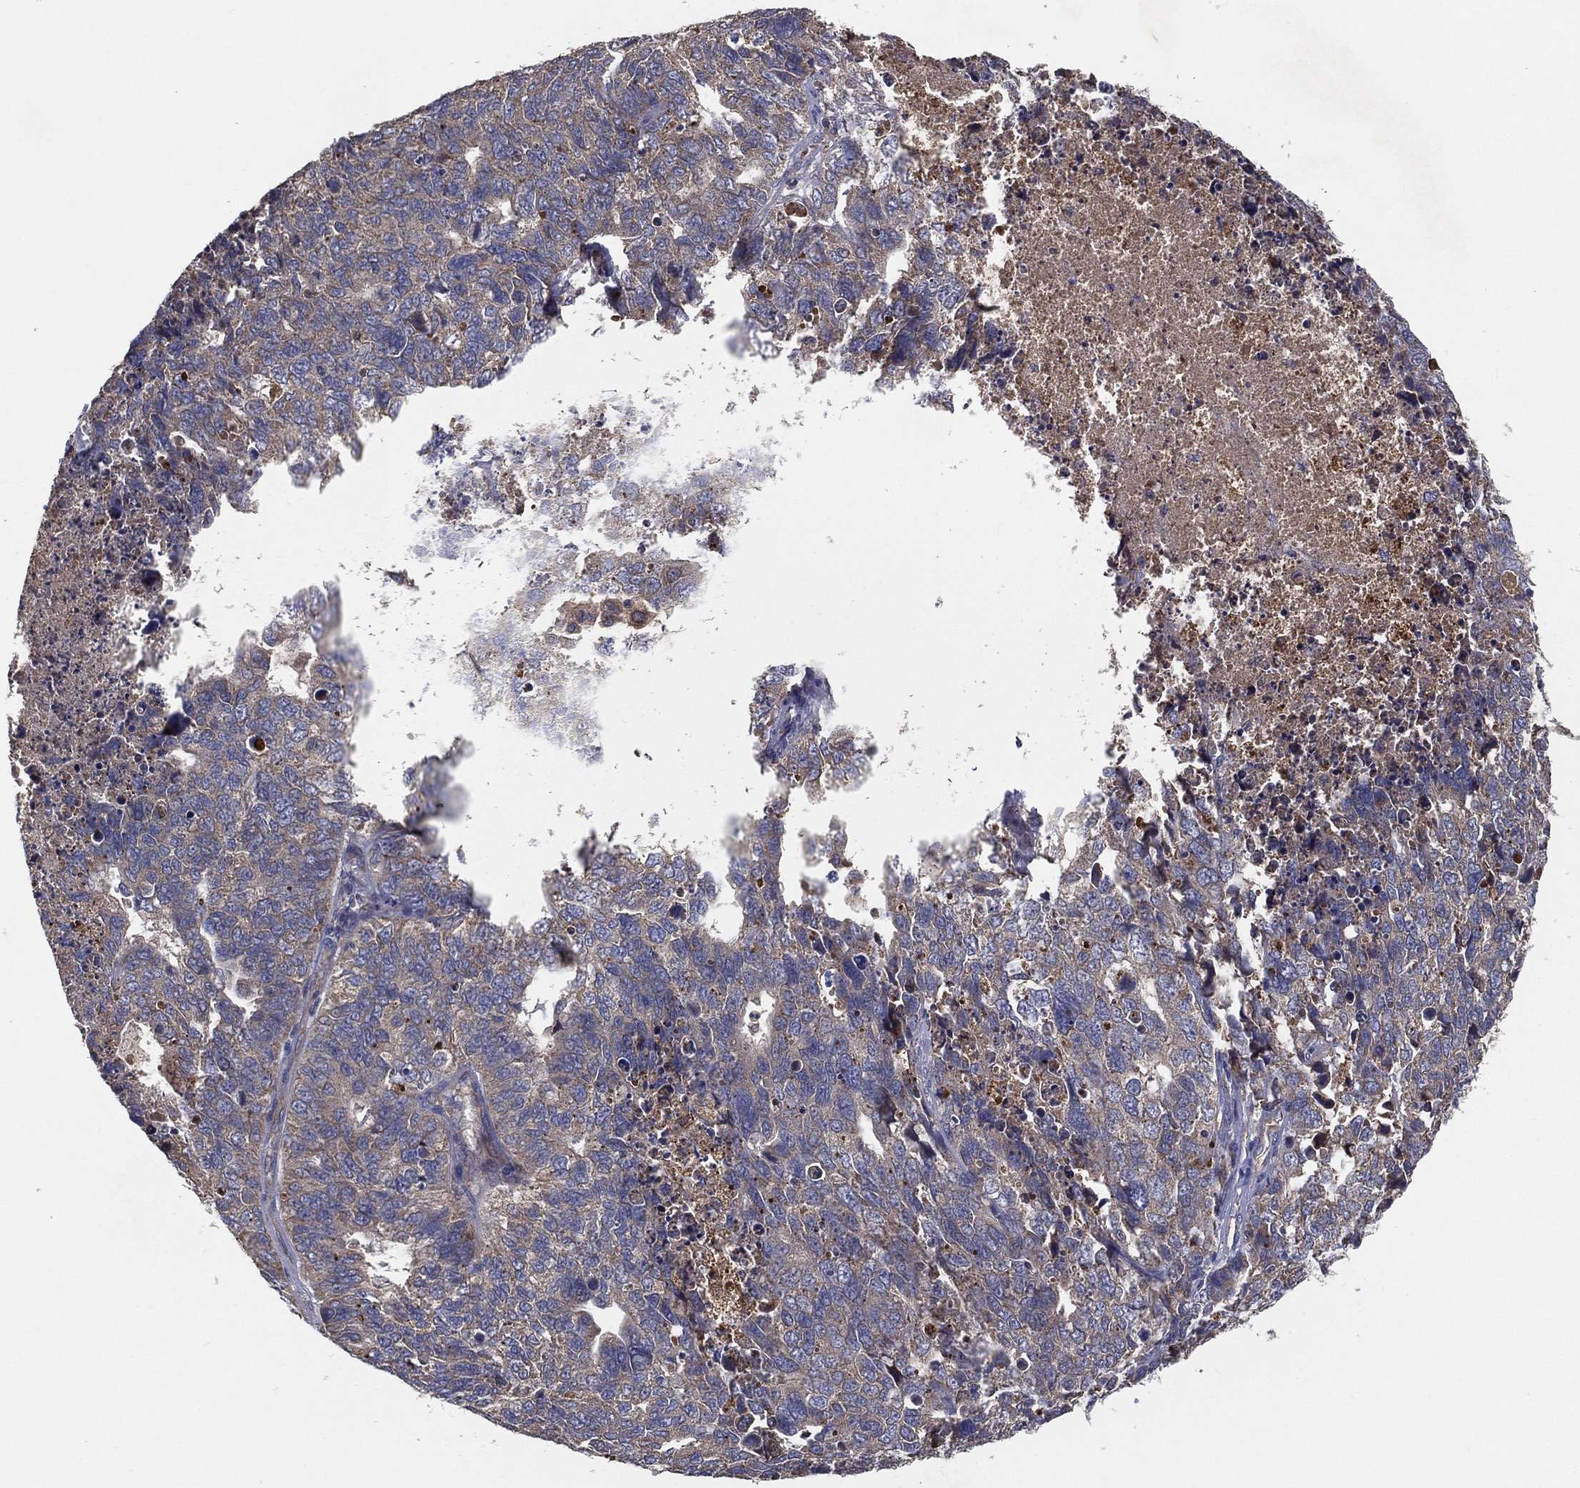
{"staining": {"intensity": "negative", "quantity": "none", "location": "none"}, "tissue": "cervical cancer", "cell_type": "Tumor cells", "image_type": "cancer", "snomed": [{"axis": "morphology", "description": "Squamous cell carcinoma, NOS"}, {"axis": "topography", "description": "Cervix"}], "caption": "Tumor cells show no significant protein staining in squamous cell carcinoma (cervical). (Stains: DAB IHC with hematoxylin counter stain, Microscopy: brightfield microscopy at high magnification).", "gene": "MT-ND1", "patient": {"sex": "female", "age": 63}}